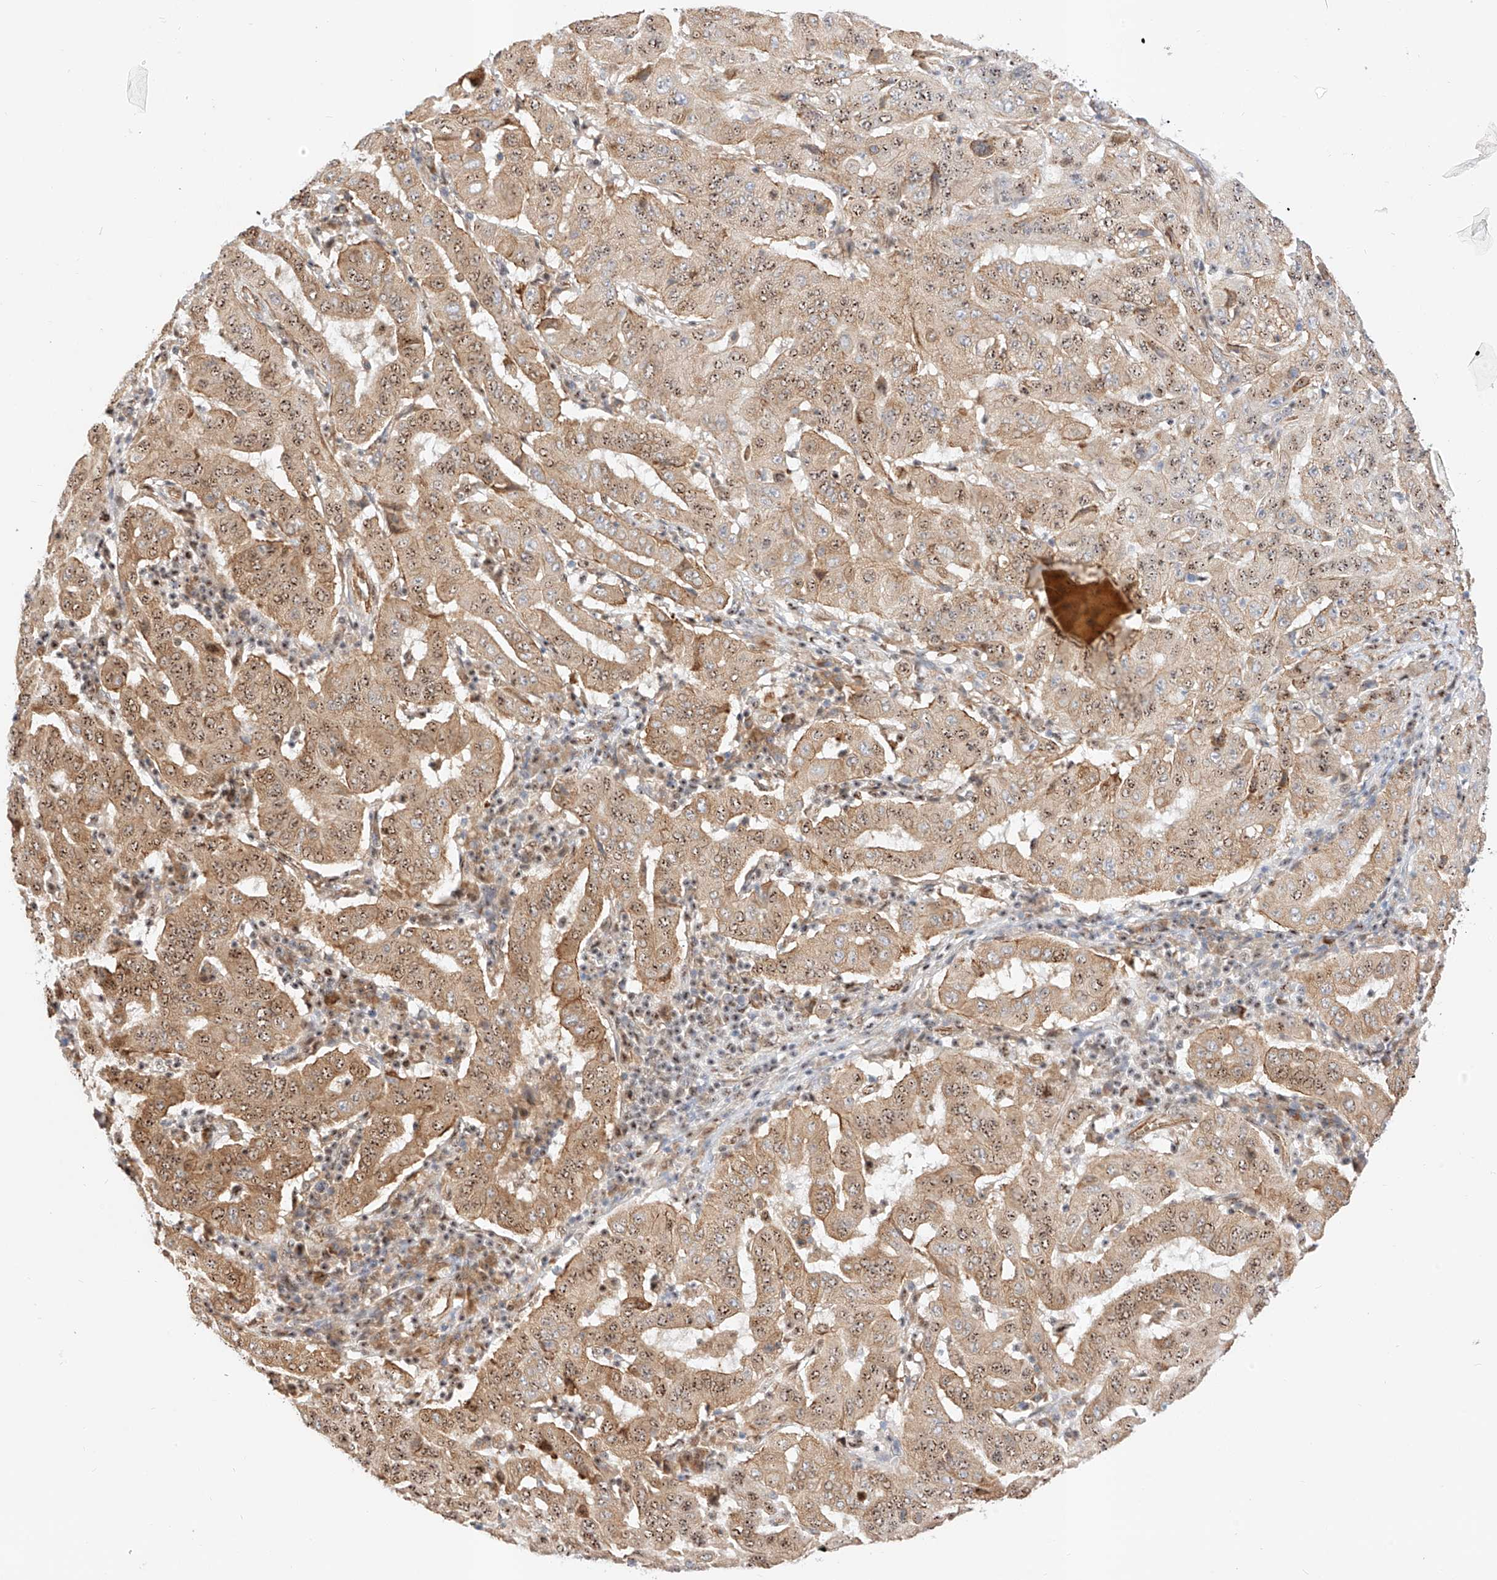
{"staining": {"intensity": "moderate", "quantity": ">75%", "location": "cytoplasmic/membranous,nuclear"}, "tissue": "pancreatic cancer", "cell_type": "Tumor cells", "image_type": "cancer", "snomed": [{"axis": "morphology", "description": "Adenocarcinoma, NOS"}, {"axis": "topography", "description": "Pancreas"}], "caption": "Brown immunohistochemical staining in pancreatic cancer (adenocarcinoma) exhibits moderate cytoplasmic/membranous and nuclear positivity in approximately >75% of tumor cells. (DAB IHC with brightfield microscopy, high magnification).", "gene": "ATXN7L2", "patient": {"sex": "male", "age": 63}}